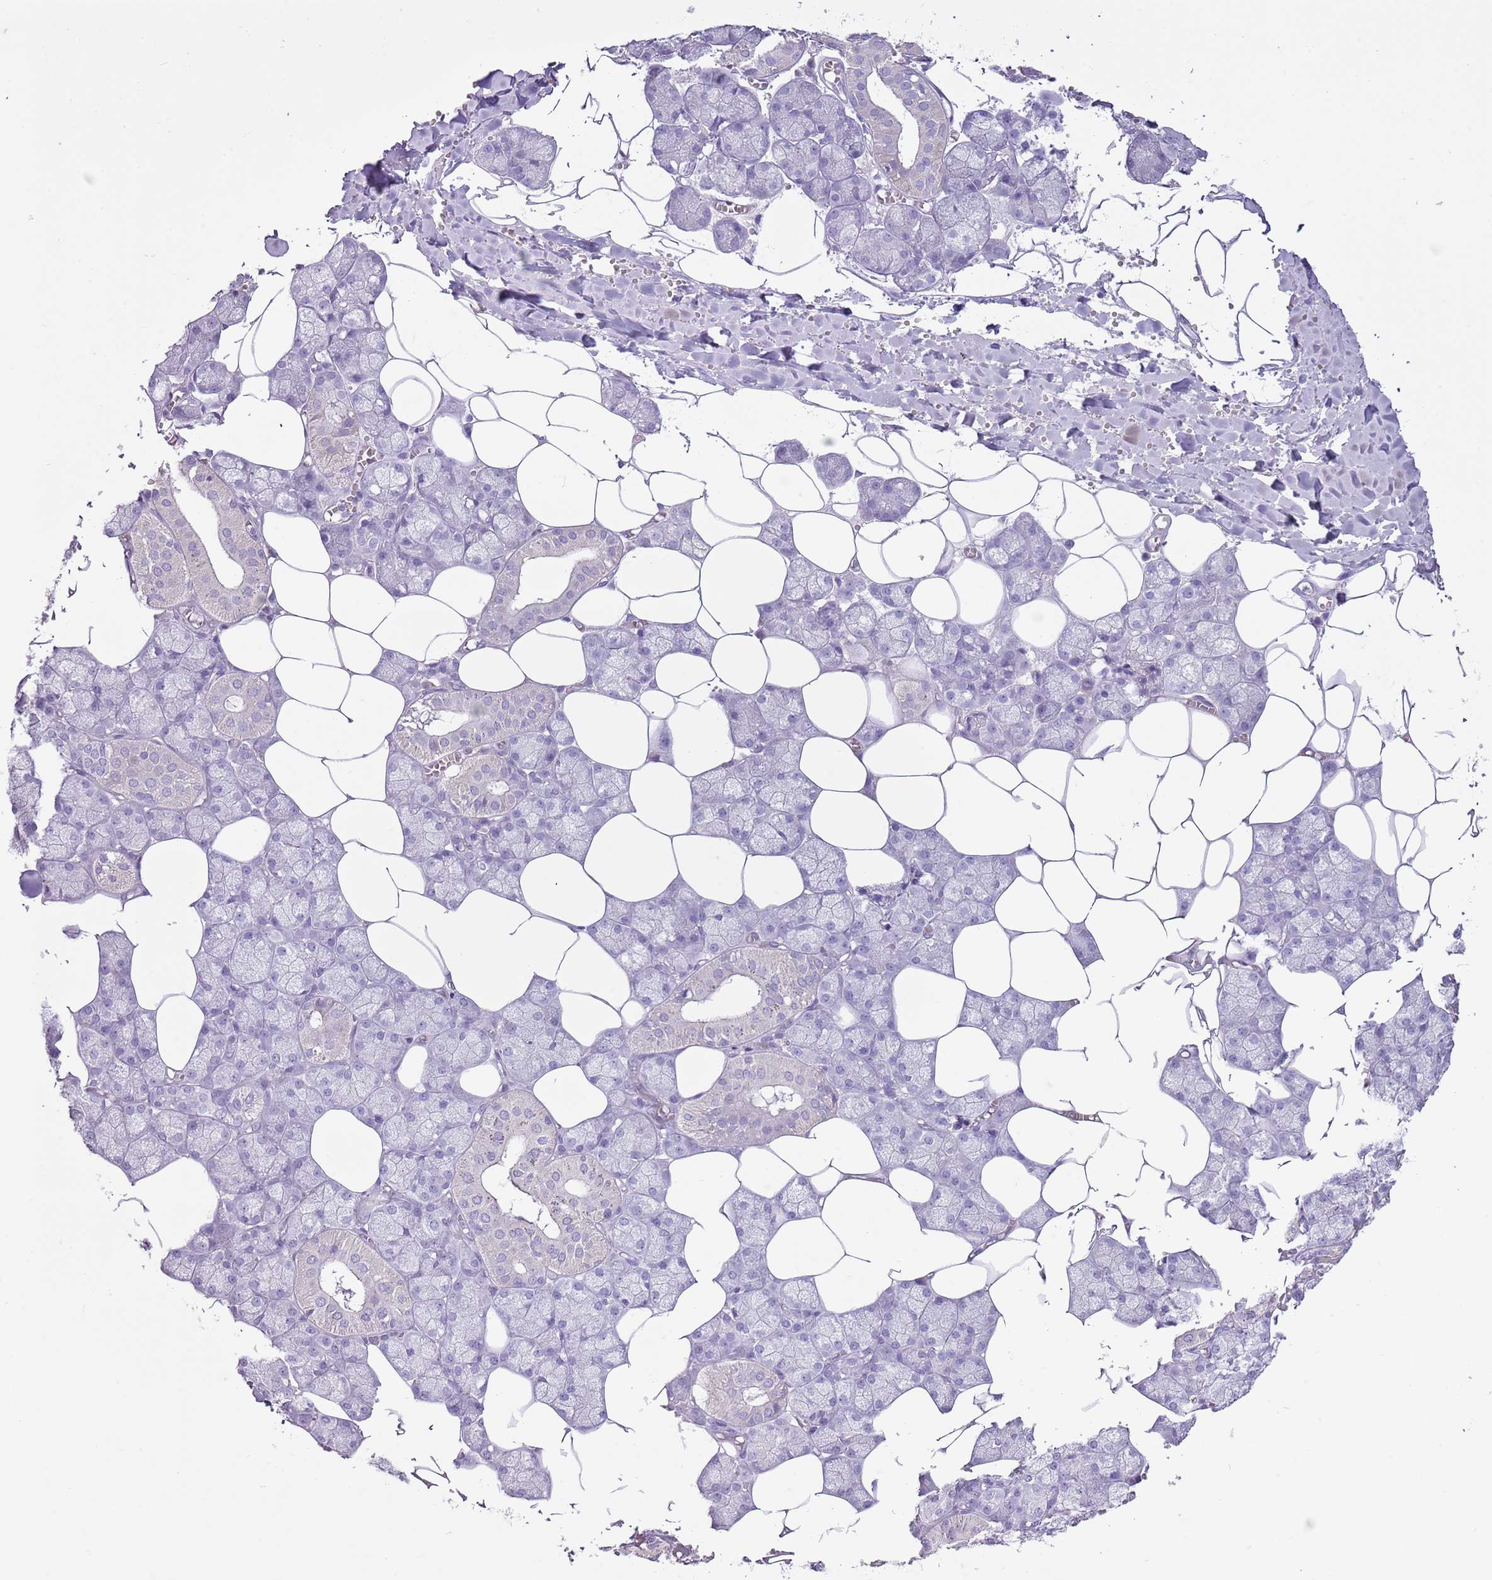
{"staining": {"intensity": "negative", "quantity": "none", "location": "none"}, "tissue": "salivary gland", "cell_type": "Glandular cells", "image_type": "normal", "snomed": [{"axis": "morphology", "description": "Normal tissue, NOS"}, {"axis": "topography", "description": "Salivary gland"}], "caption": "This is an immunohistochemistry micrograph of benign human salivary gland. There is no positivity in glandular cells.", "gene": "BLOC1S2", "patient": {"sex": "male", "age": 62}}